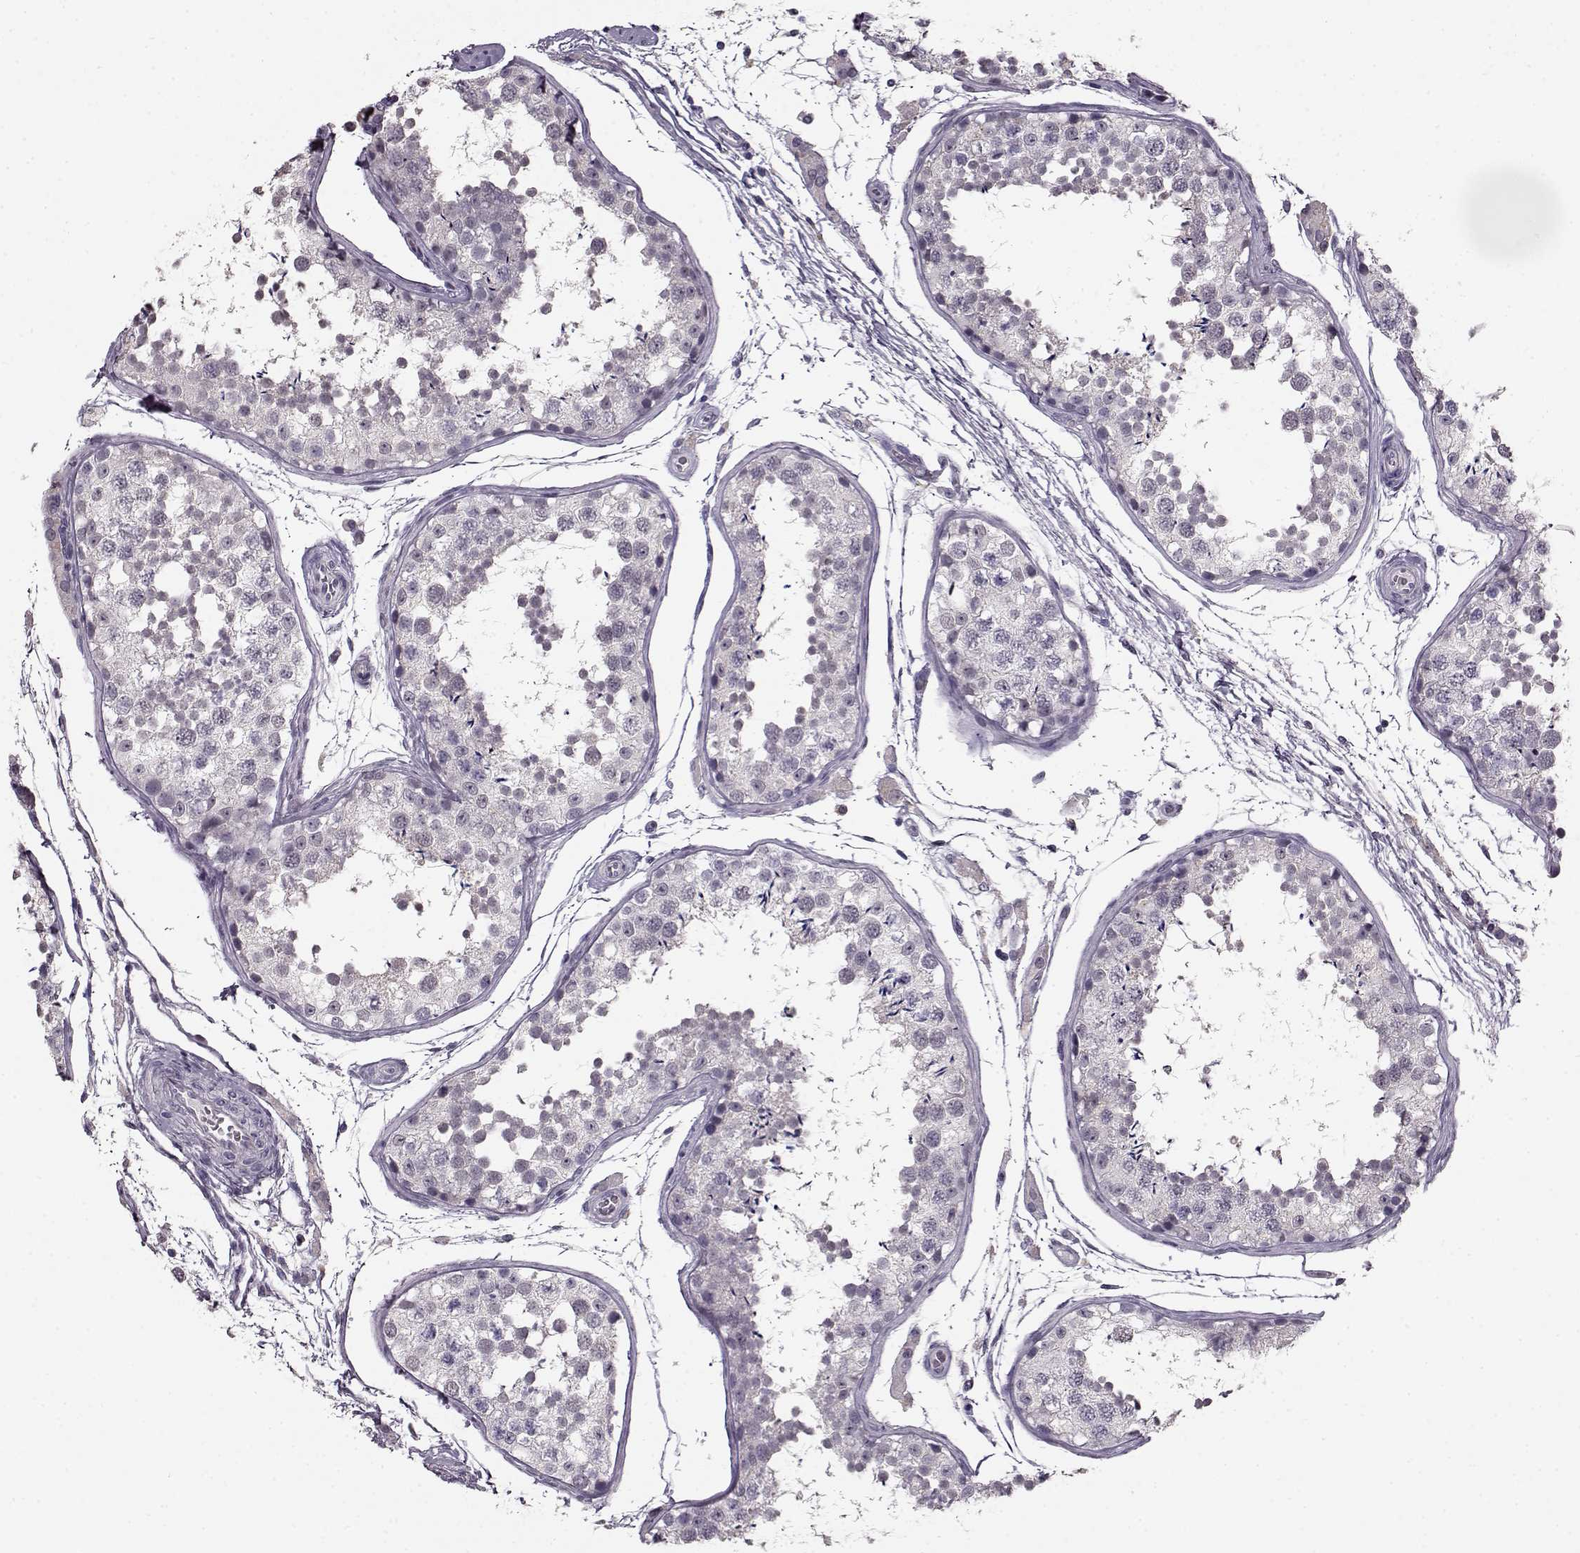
{"staining": {"intensity": "negative", "quantity": "none", "location": "none"}, "tissue": "testis", "cell_type": "Cells in seminiferous ducts", "image_type": "normal", "snomed": [{"axis": "morphology", "description": "Normal tissue, NOS"}, {"axis": "topography", "description": "Testis"}], "caption": "Cells in seminiferous ducts show no significant protein staining in unremarkable testis. (Brightfield microscopy of DAB IHC at high magnification).", "gene": "RP1L1", "patient": {"sex": "male", "age": 29}}